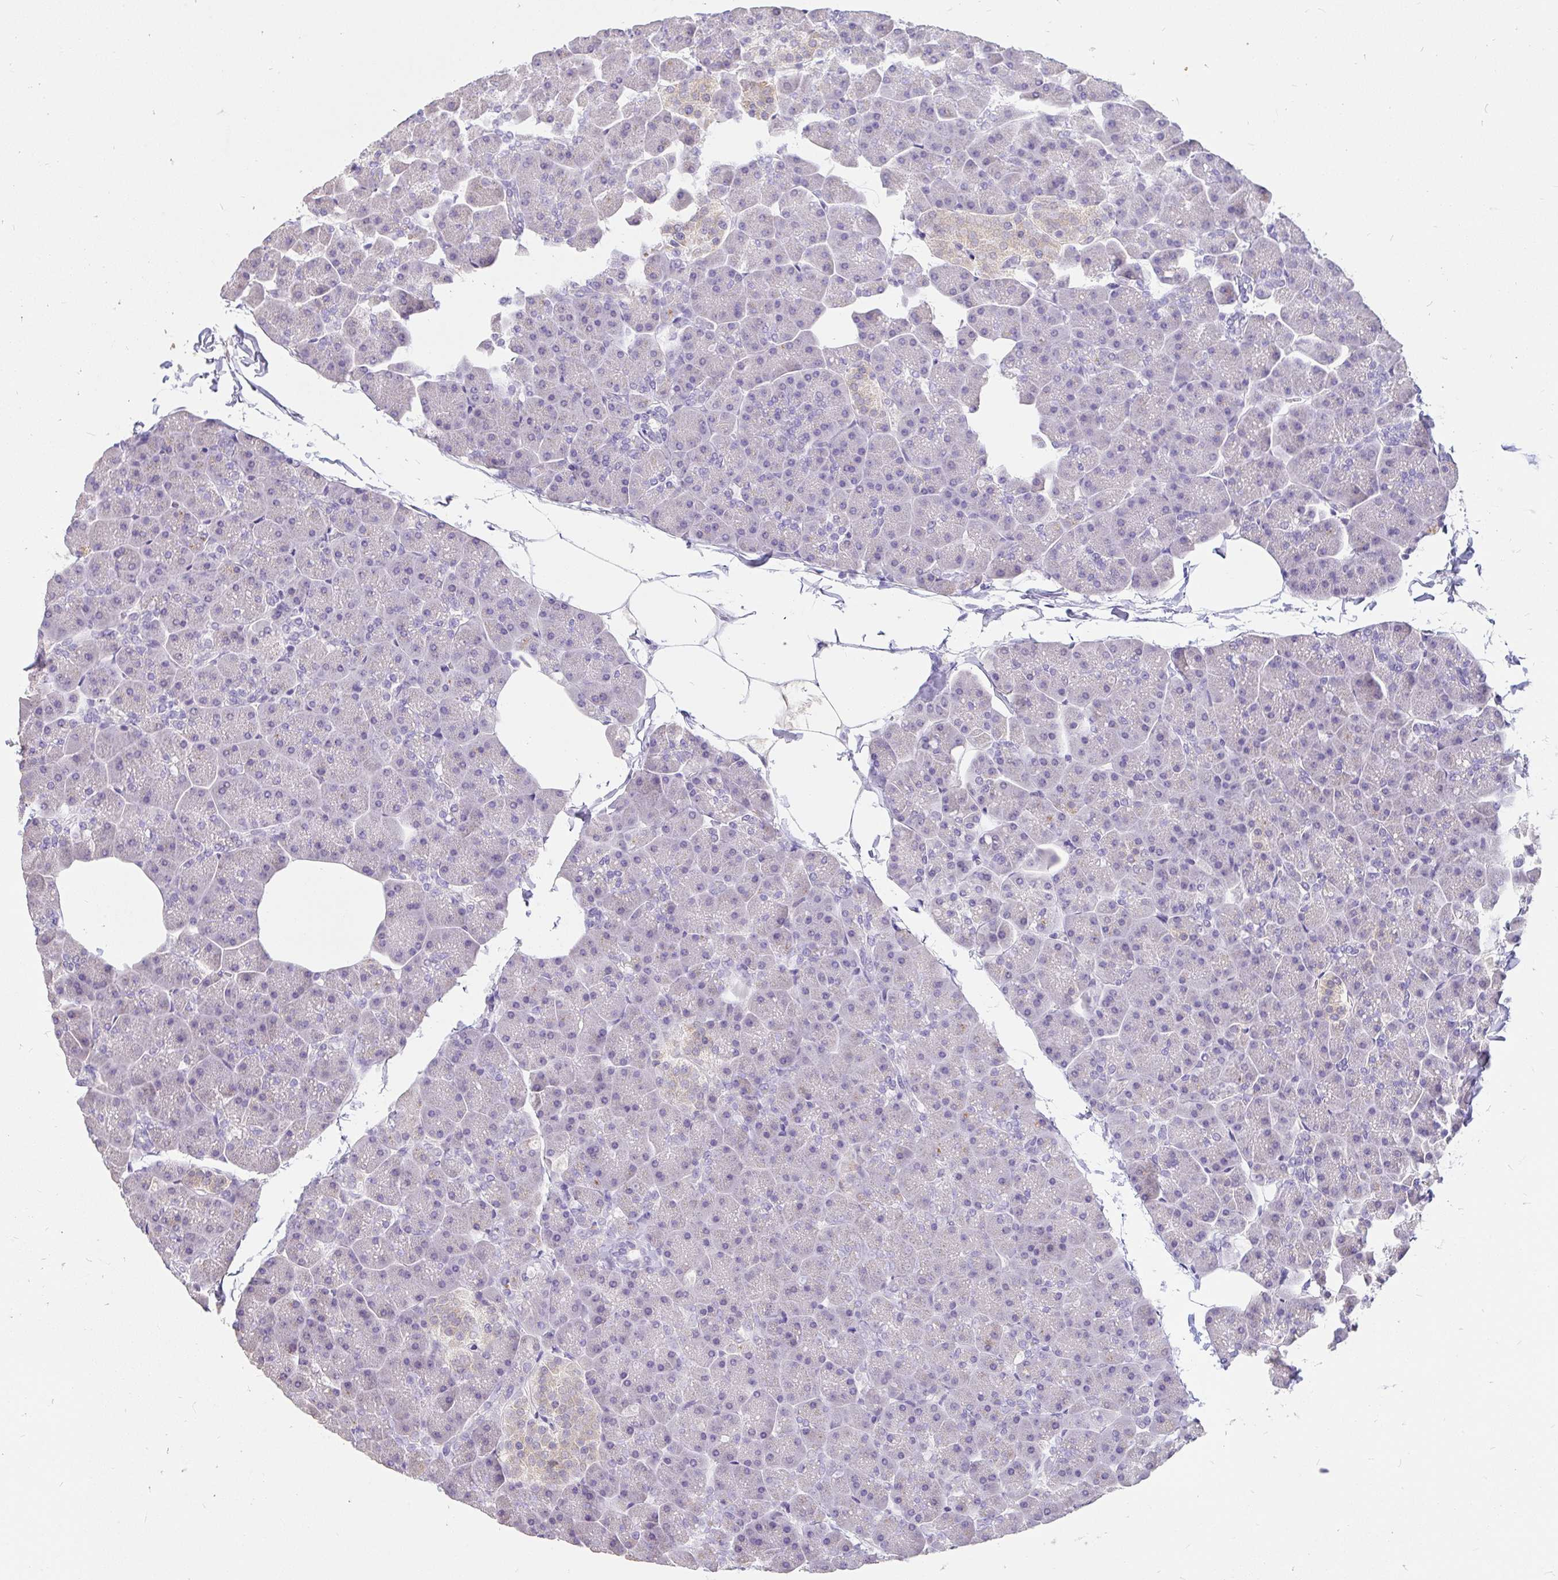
{"staining": {"intensity": "weak", "quantity": "<25%", "location": "cytoplasmic/membranous"}, "tissue": "pancreas", "cell_type": "Exocrine glandular cells", "image_type": "normal", "snomed": [{"axis": "morphology", "description": "Normal tissue, NOS"}, {"axis": "topography", "description": "Pancreas"}], "caption": "A photomicrograph of human pancreas is negative for staining in exocrine glandular cells.", "gene": "INTS5", "patient": {"sex": "male", "age": 35}}